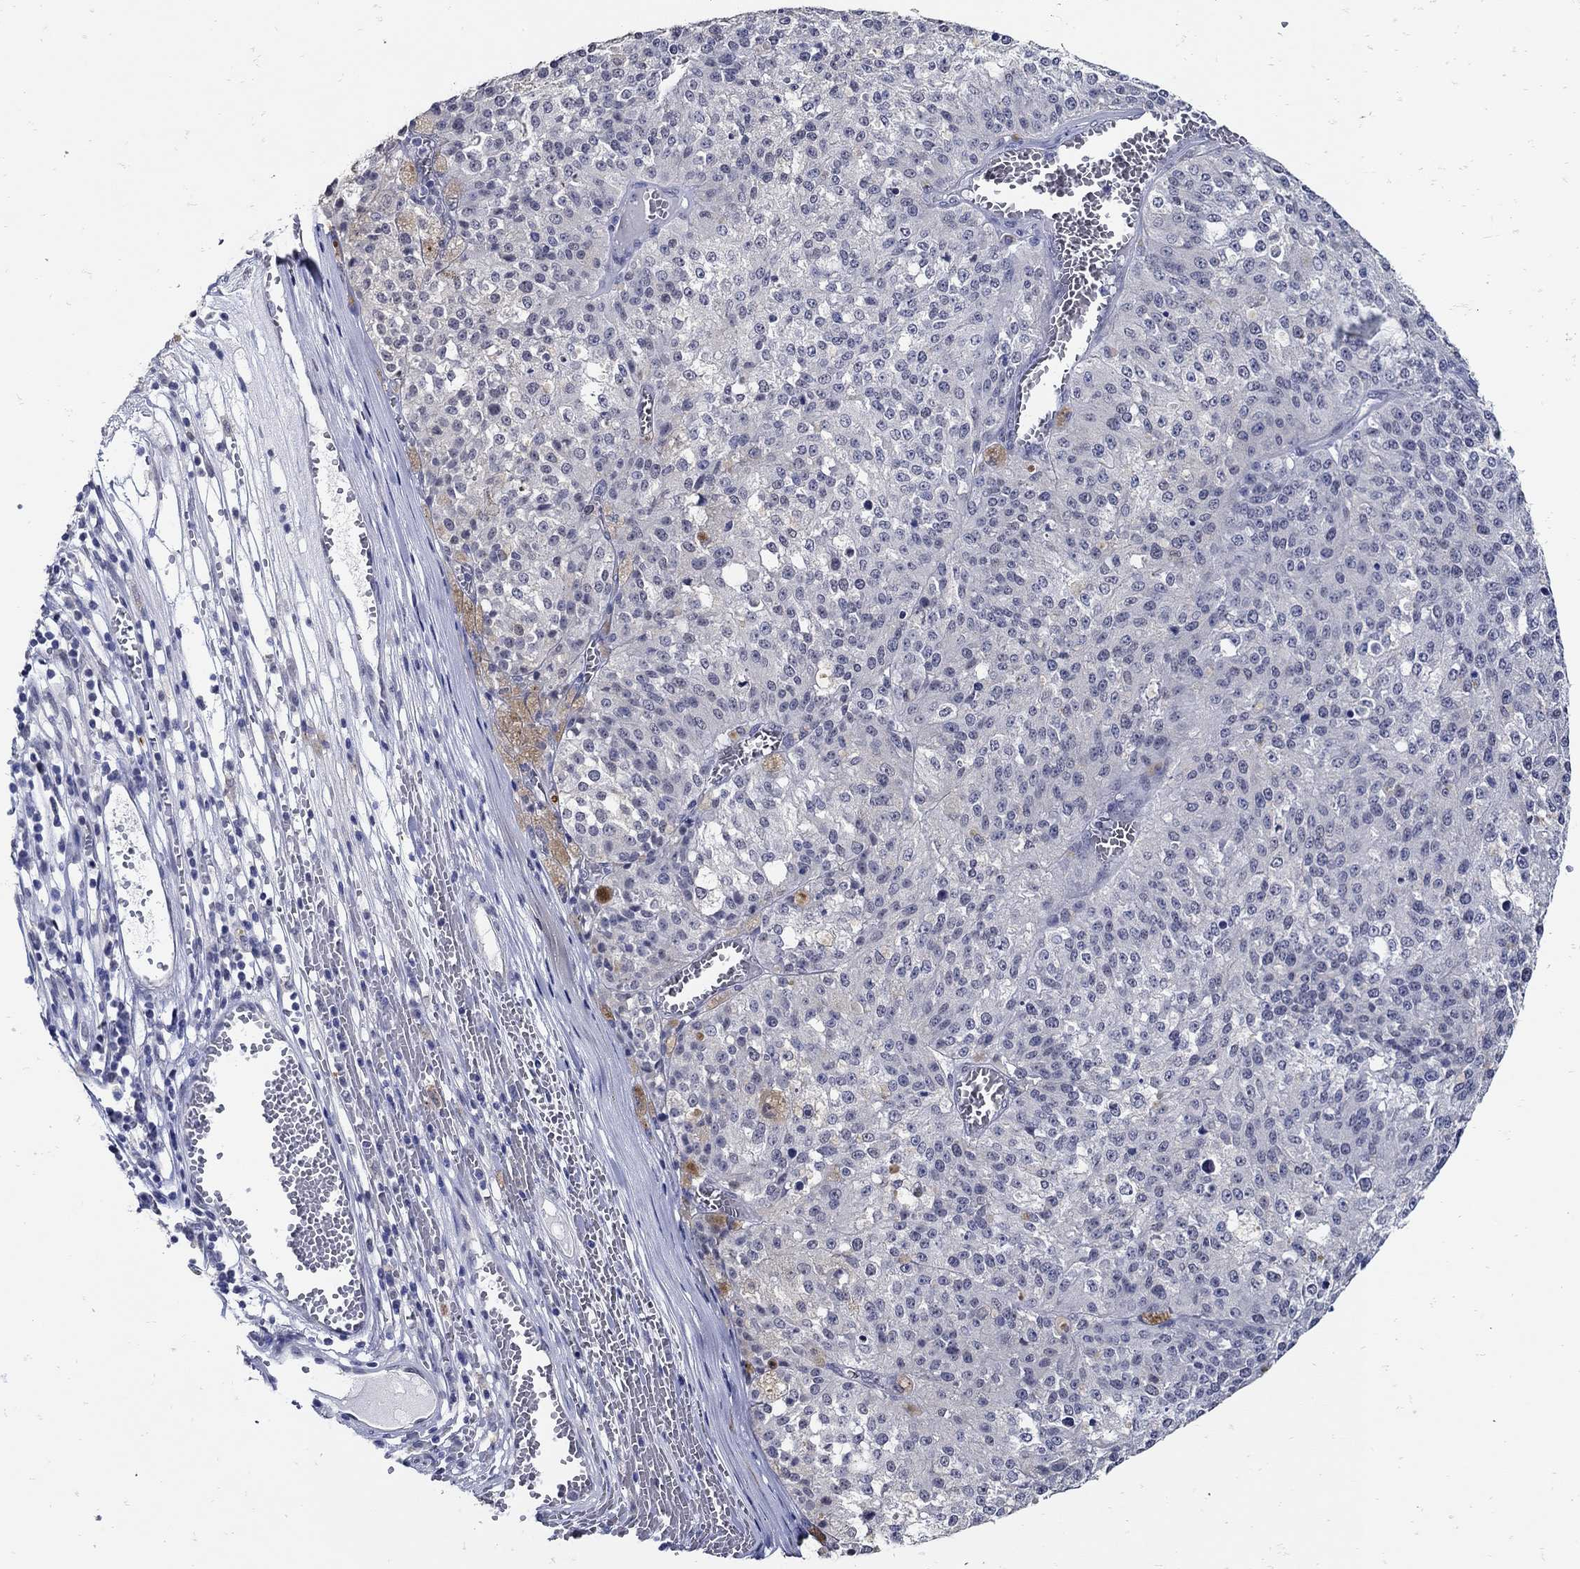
{"staining": {"intensity": "negative", "quantity": "none", "location": "none"}, "tissue": "melanoma", "cell_type": "Tumor cells", "image_type": "cancer", "snomed": [{"axis": "morphology", "description": "Malignant melanoma, Metastatic site"}, {"axis": "topography", "description": "Lymph node"}], "caption": "Immunohistochemistry image of human malignant melanoma (metastatic site) stained for a protein (brown), which shows no staining in tumor cells. (Stains: DAB (3,3'-diaminobenzidine) IHC with hematoxylin counter stain, Microscopy: brightfield microscopy at high magnification).", "gene": "KCNN3", "patient": {"sex": "female", "age": 64}}